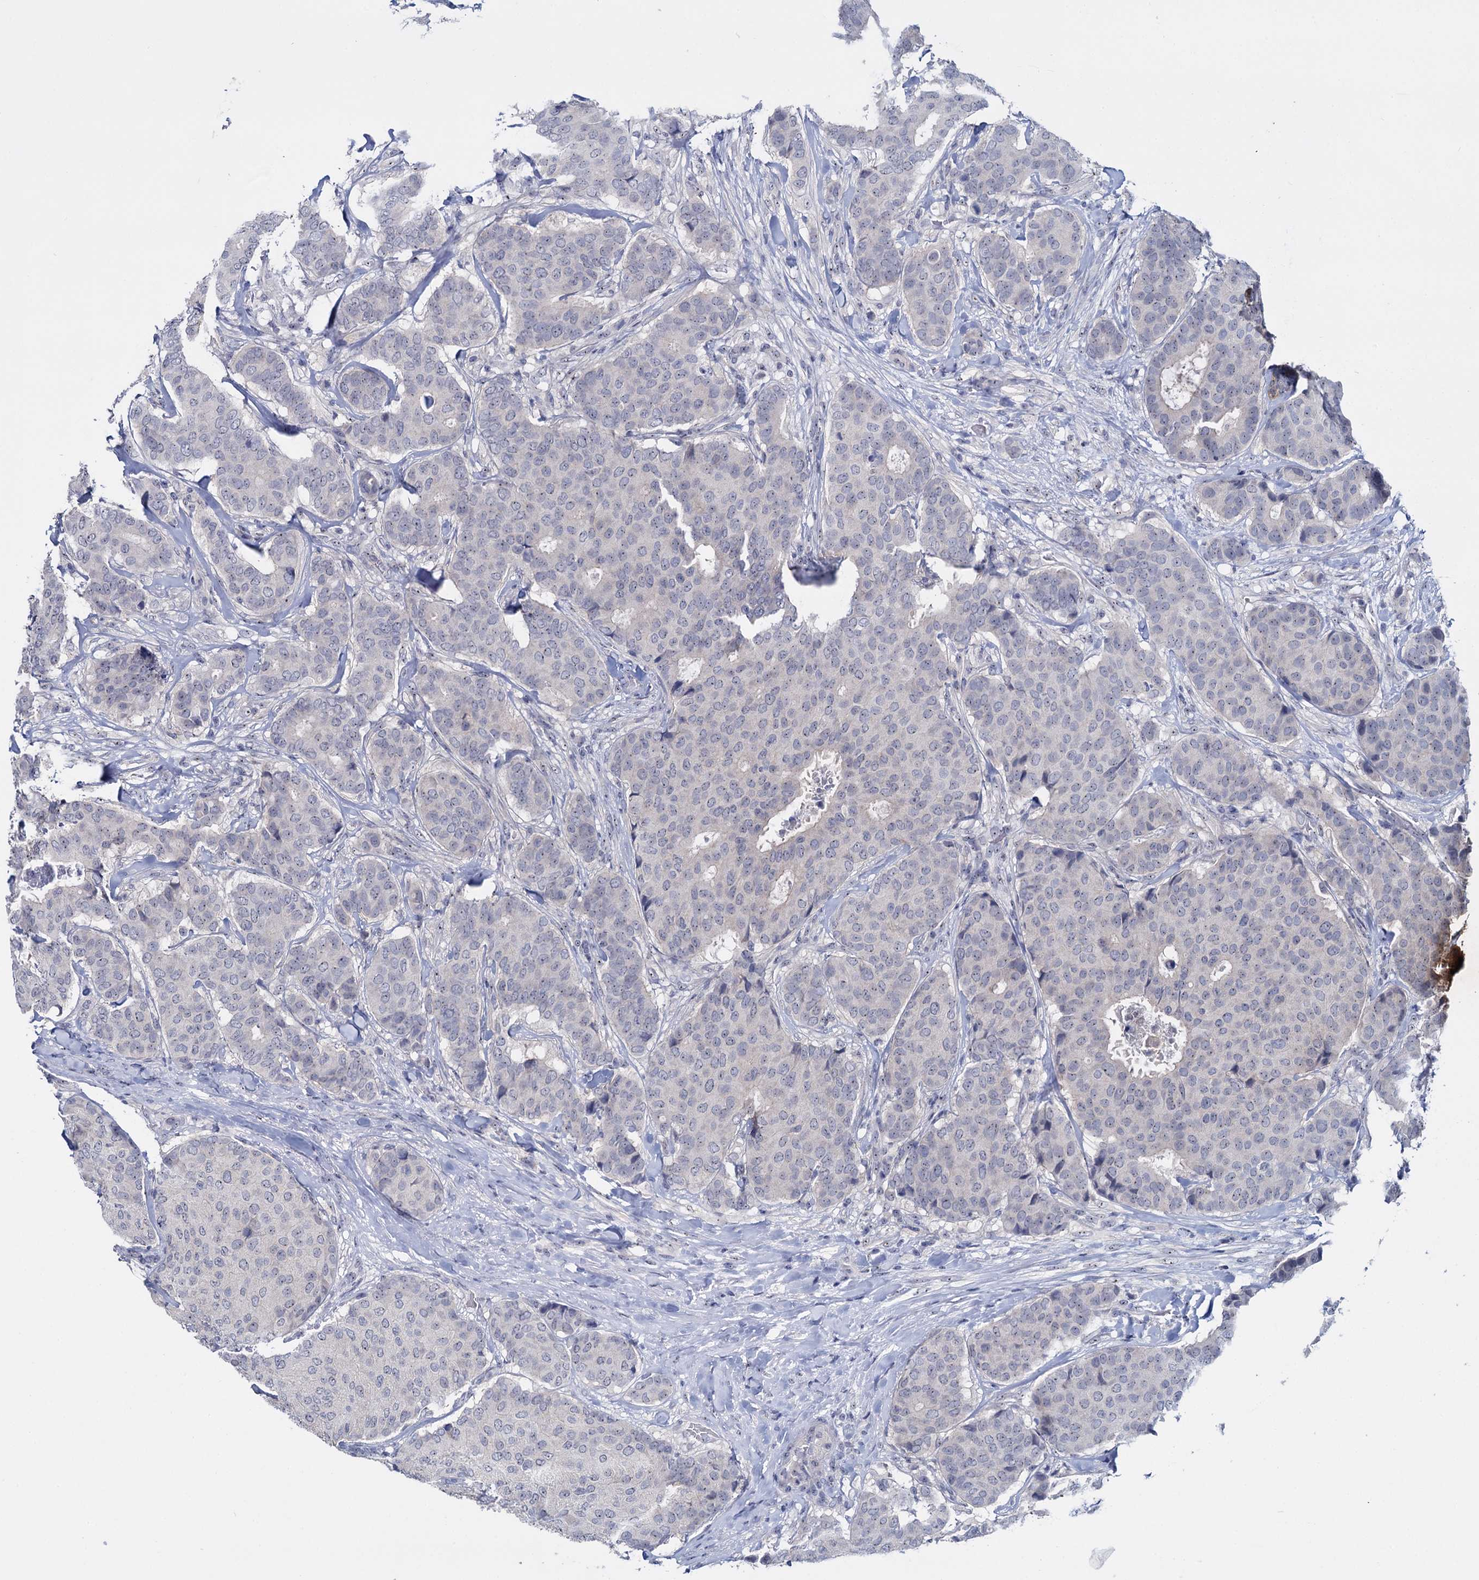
{"staining": {"intensity": "negative", "quantity": "none", "location": "none"}, "tissue": "breast cancer", "cell_type": "Tumor cells", "image_type": "cancer", "snomed": [{"axis": "morphology", "description": "Duct carcinoma"}, {"axis": "topography", "description": "Breast"}], "caption": "A micrograph of human breast infiltrating ductal carcinoma is negative for staining in tumor cells.", "gene": "SFN", "patient": {"sex": "female", "age": 75}}